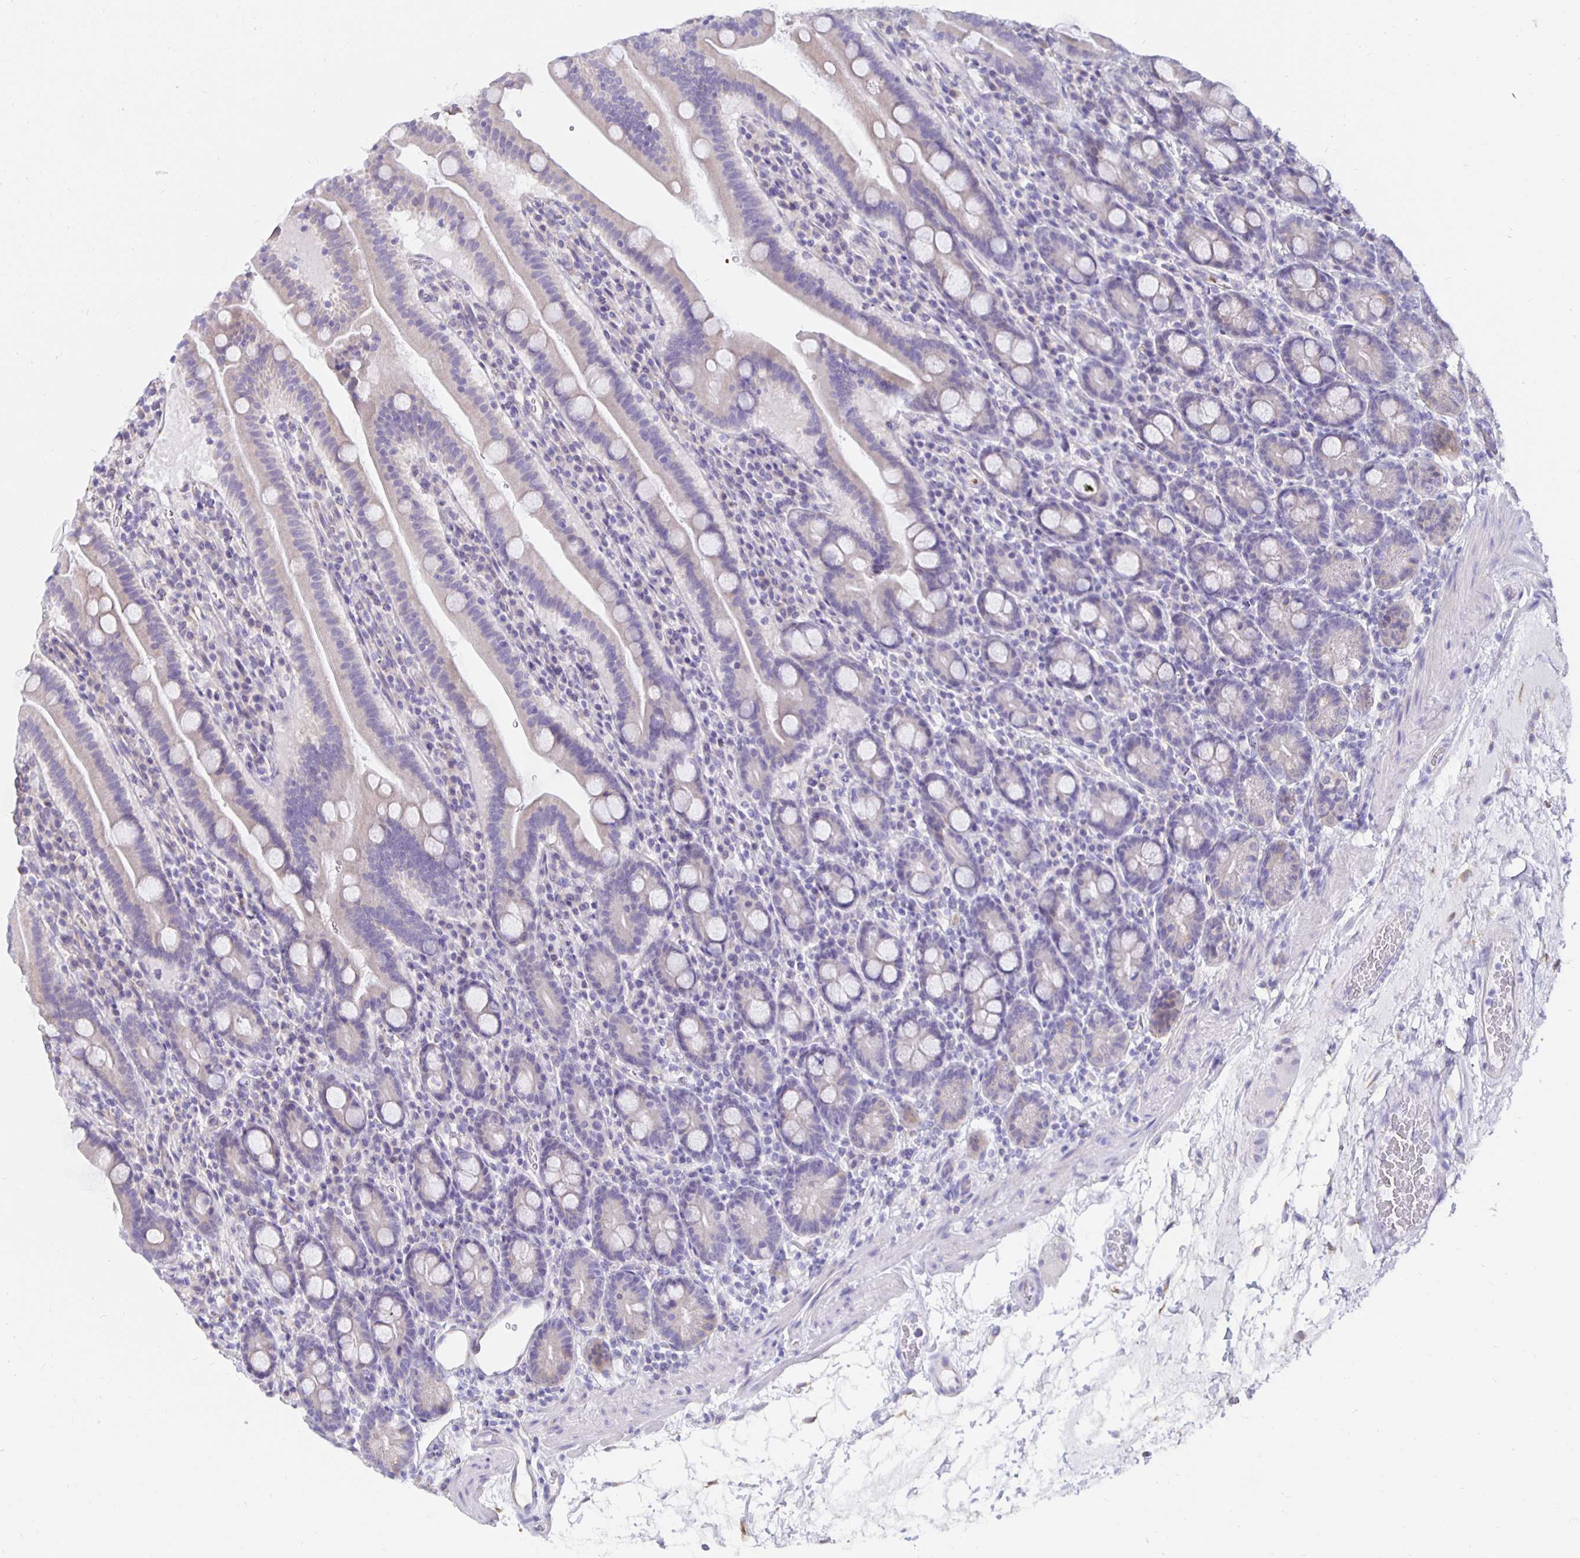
{"staining": {"intensity": "negative", "quantity": "none", "location": "none"}, "tissue": "small intestine", "cell_type": "Glandular cells", "image_type": "normal", "snomed": [{"axis": "morphology", "description": "Normal tissue, NOS"}, {"axis": "topography", "description": "Small intestine"}], "caption": "High magnification brightfield microscopy of unremarkable small intestine stained with DAB (brown) and counterstained with hematoxylin (blue): glandular cells show no significant expression.", "gene": "DNAI2", "patient": {"sex": "male", "age": 26}}